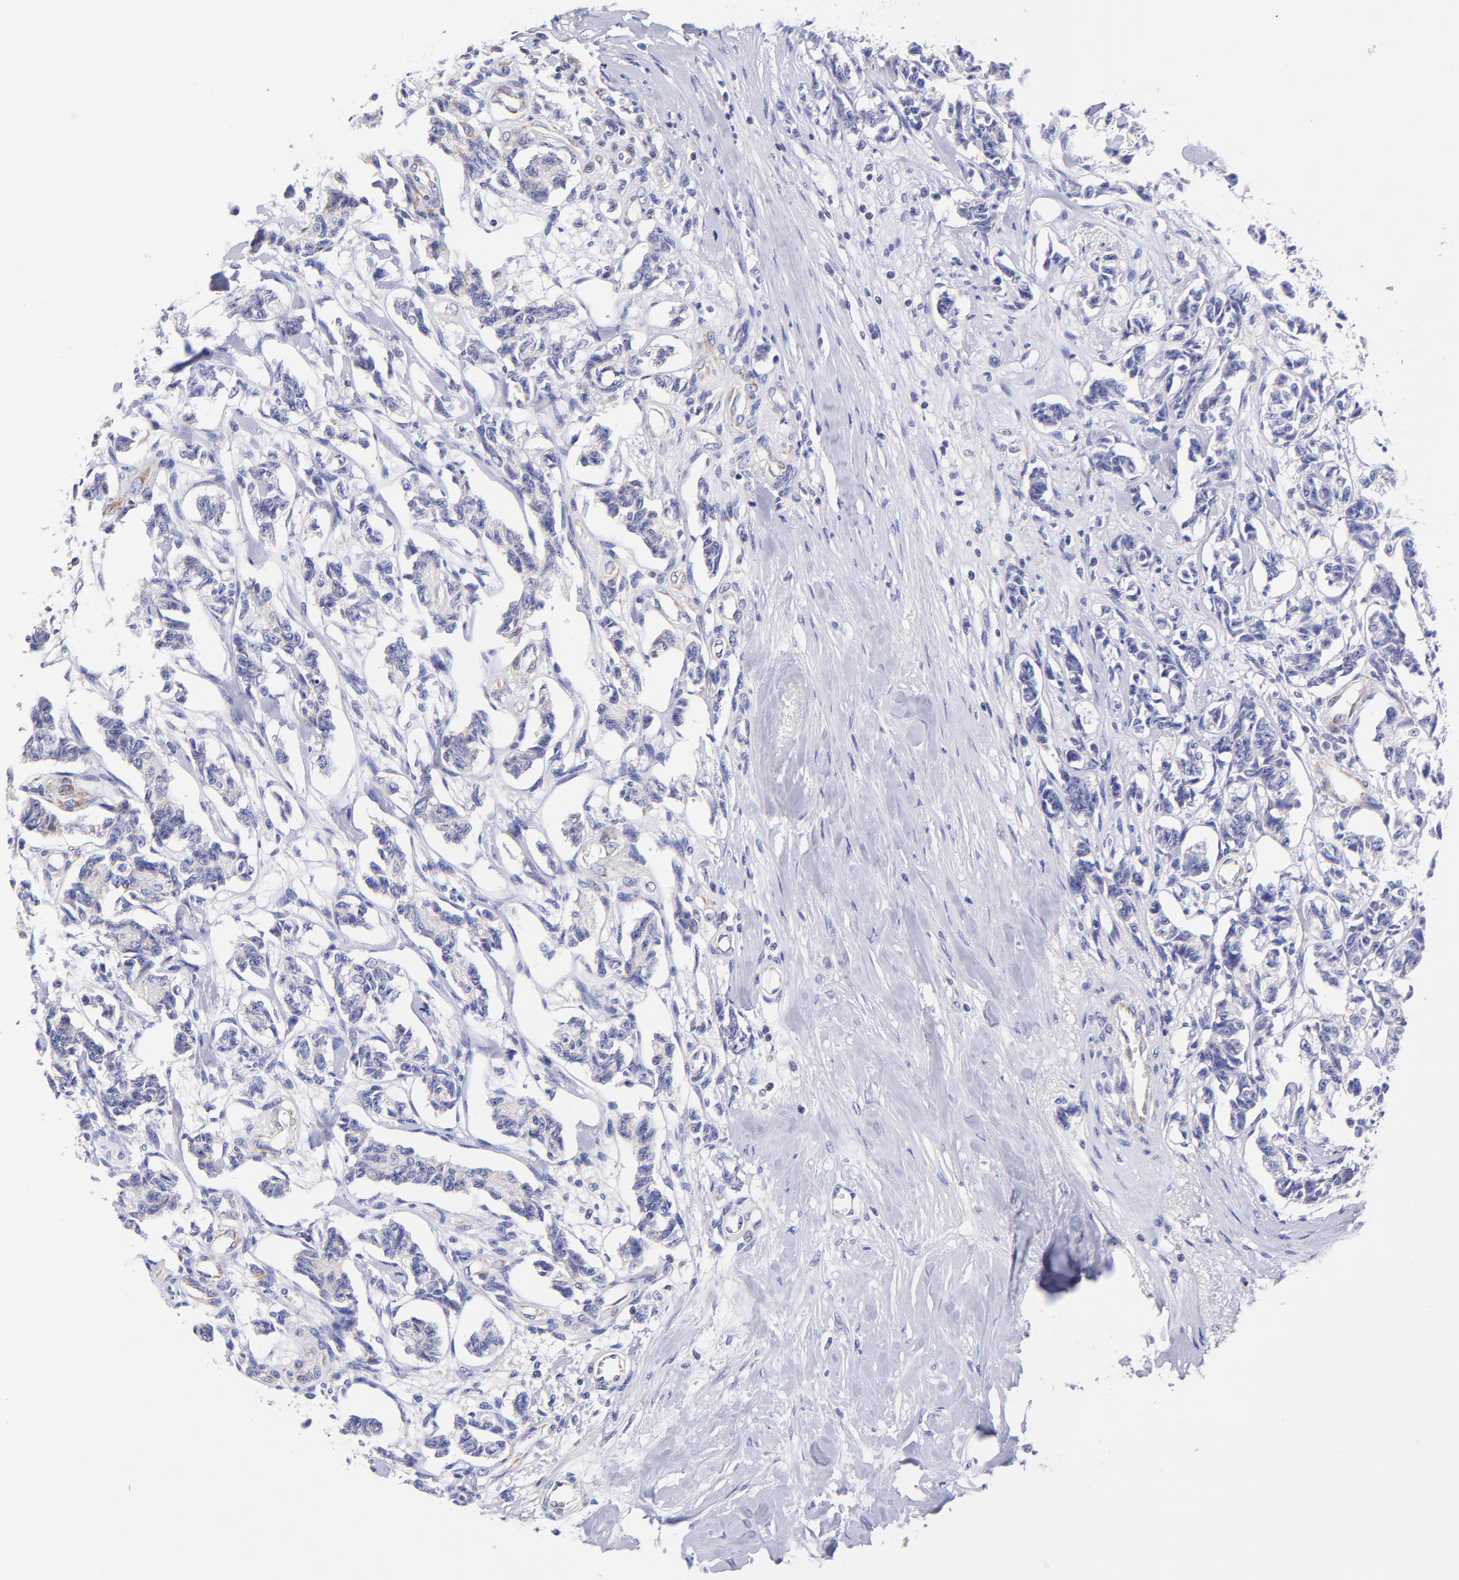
{"staining": {"intensity": "negative", "quantity": "none", "location": "none"}, "tissue": "renal cancer", "cell_type": "Tumor cells", "image_type": "cancer", "snomed": [{"axis": "morphology", "description": "Carcinoid, malignant, NOS"}, {"axis": "topography", "description": "Kidney"}], "caption": "The image reveals no significant positivity in tumor cells of renal cancer.", "gene": "NDUFB7", "patient": {"sex": "female", "age": 41}}